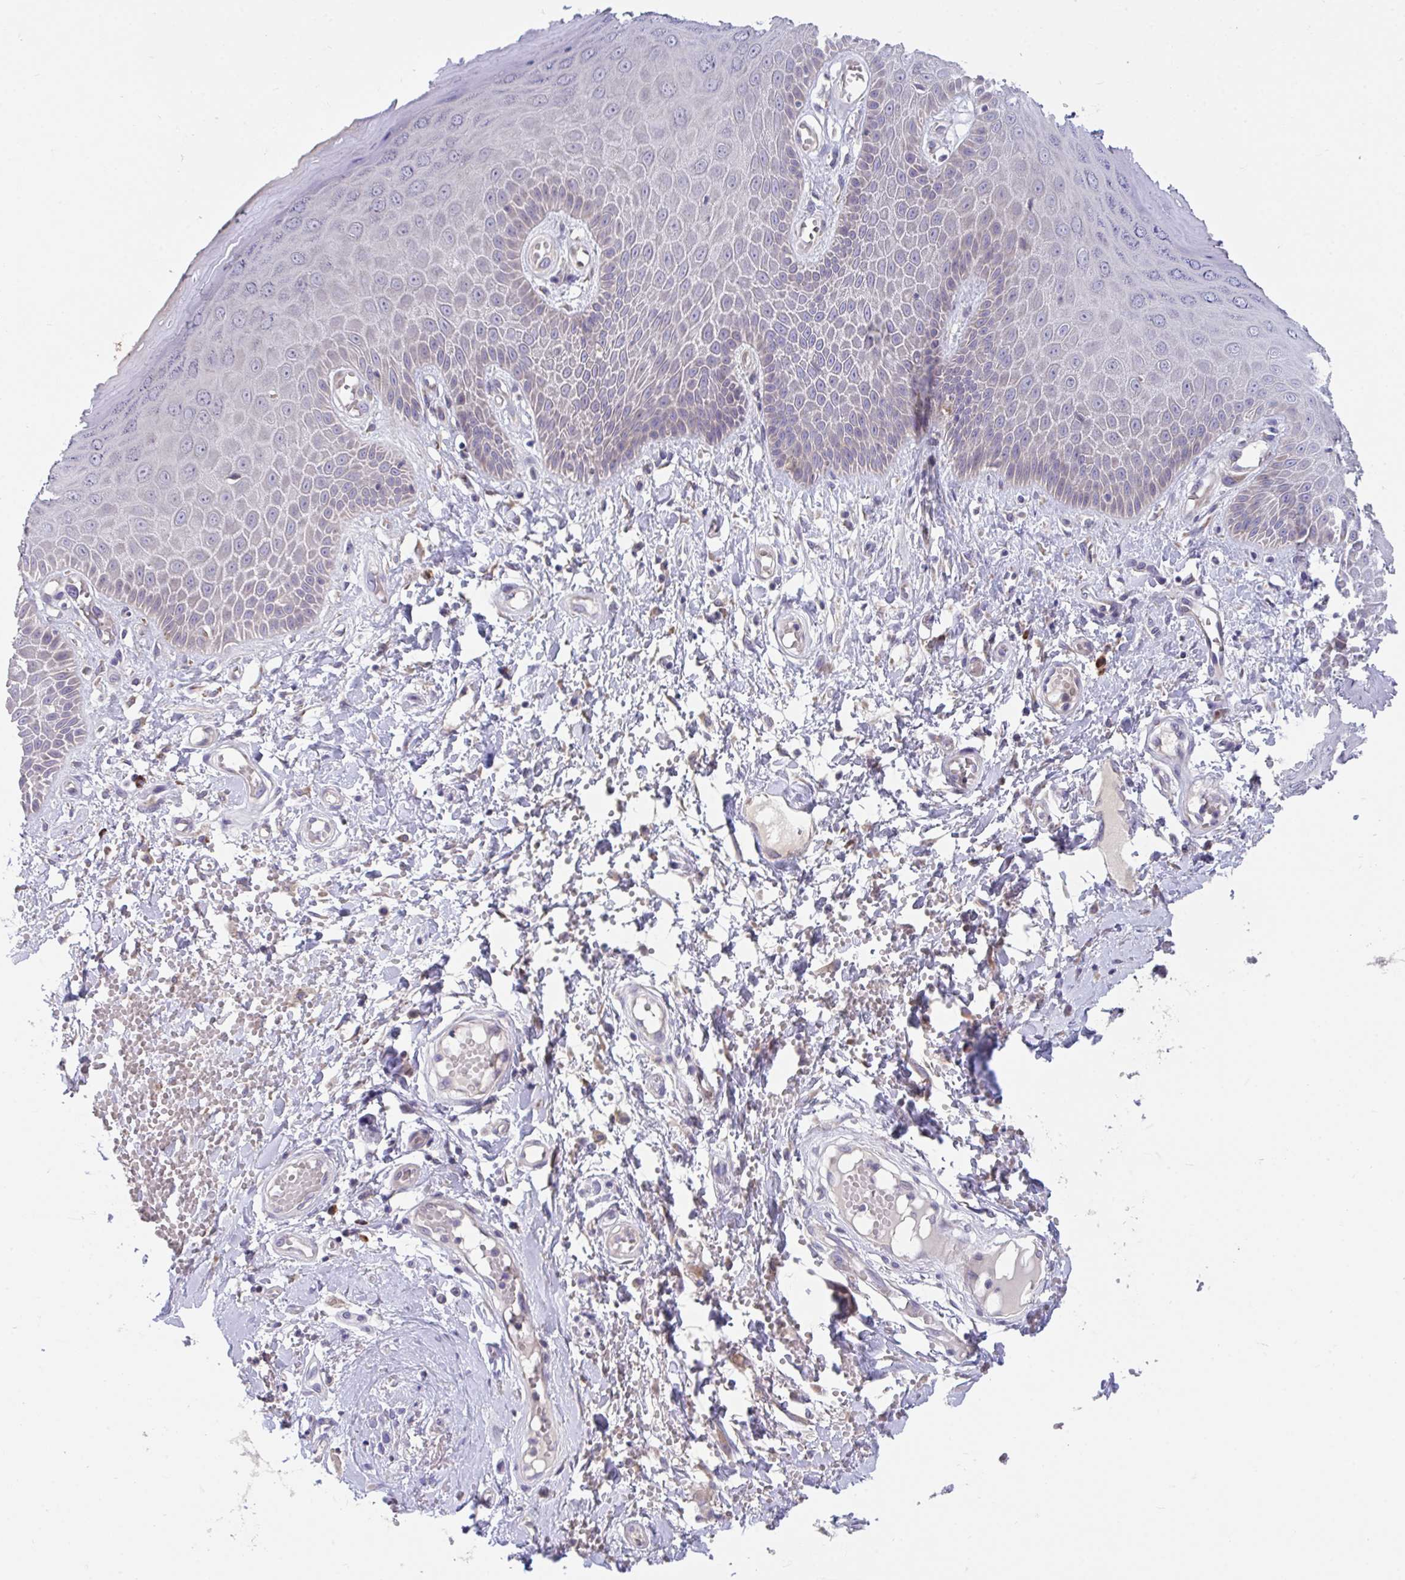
{"staining": {"intensity": "moderate", "quantity": "25%-75%", "location": "cytoplasmic/membranous"}, "tissue": "skin", "cell_type": "Epidermal cells", "image_type": "normal", "snomed": [{"axis": "morphology", "description": "Normal tissue, NOS"}, {"axis": "topography", "description": "Anal"}, {"axis": "topography", "description": "Peripheral nerve tissue"}], "caption": "Immunohistochemistry (IHC) of normal skin shows medium levels of moderate cytoplasmic/membranous positivity in approximately 25%-75% of epidermal cells. (DAB IHC with brightfield microscopy, high magnification).", "gene": "SUSD4", "patient": {"sex": "male", "age": 78}}